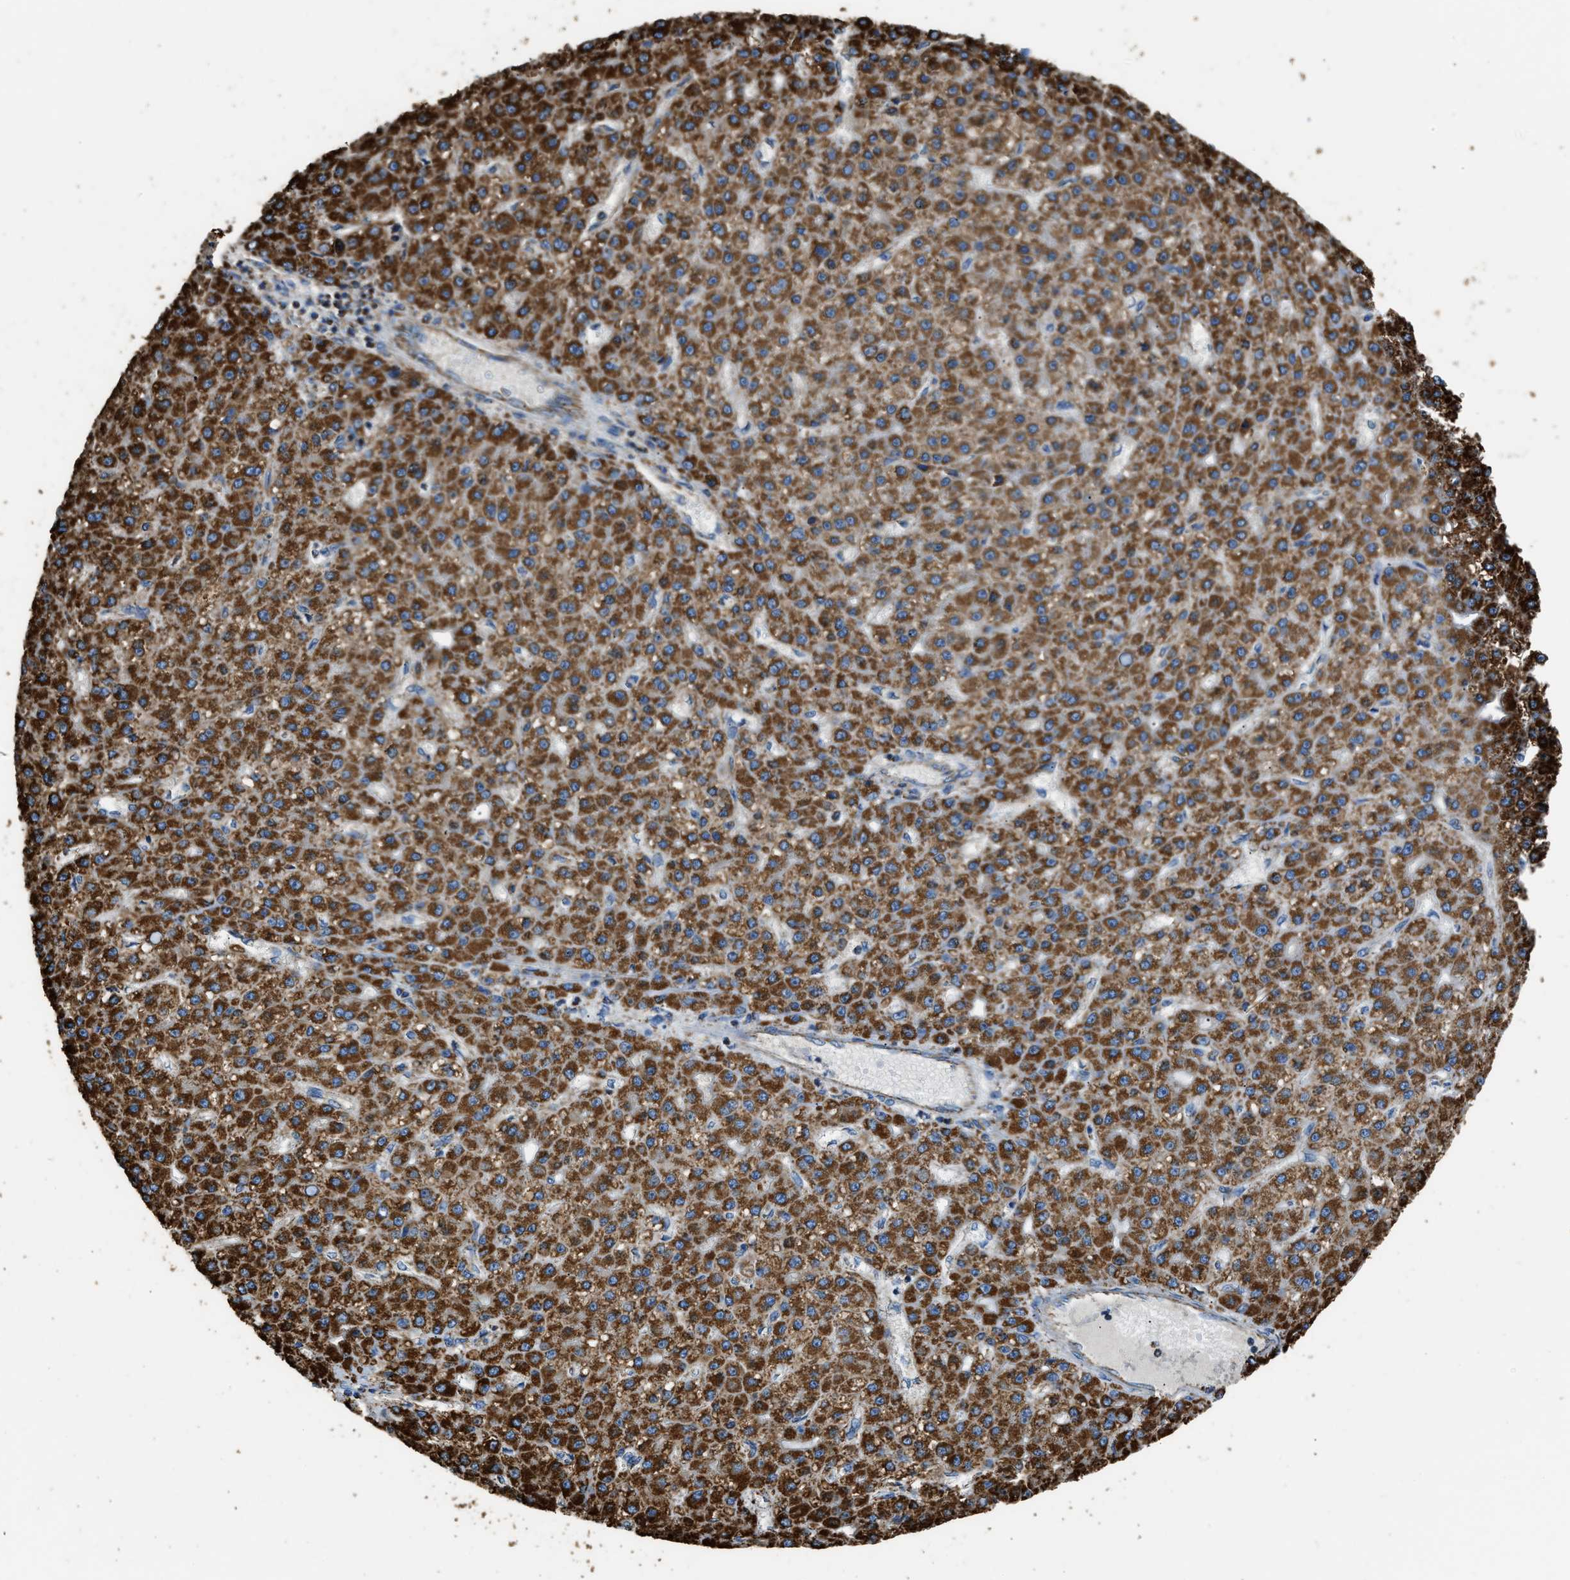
{"staining": {"intensity": "strong", "quantity": ">75%", "location": "cytoplasmic/membranous"}, "tissue": "liver cancer", "cell_type": "Tumor cells", "image_type": "cancer", "snomed": [{"axis": "morphology", "description": "Carcinoma, Hepatocellular, NOS"}, {"axis": "topography", "description": "Liver"}], "caption": "Protein expression analysis of human liver cancer reveals strong cytoplasmic/membranous expression in about >75% of tumor cells.", "gene": "IRX6", "patient": {"sex": "male", "age": 67}}